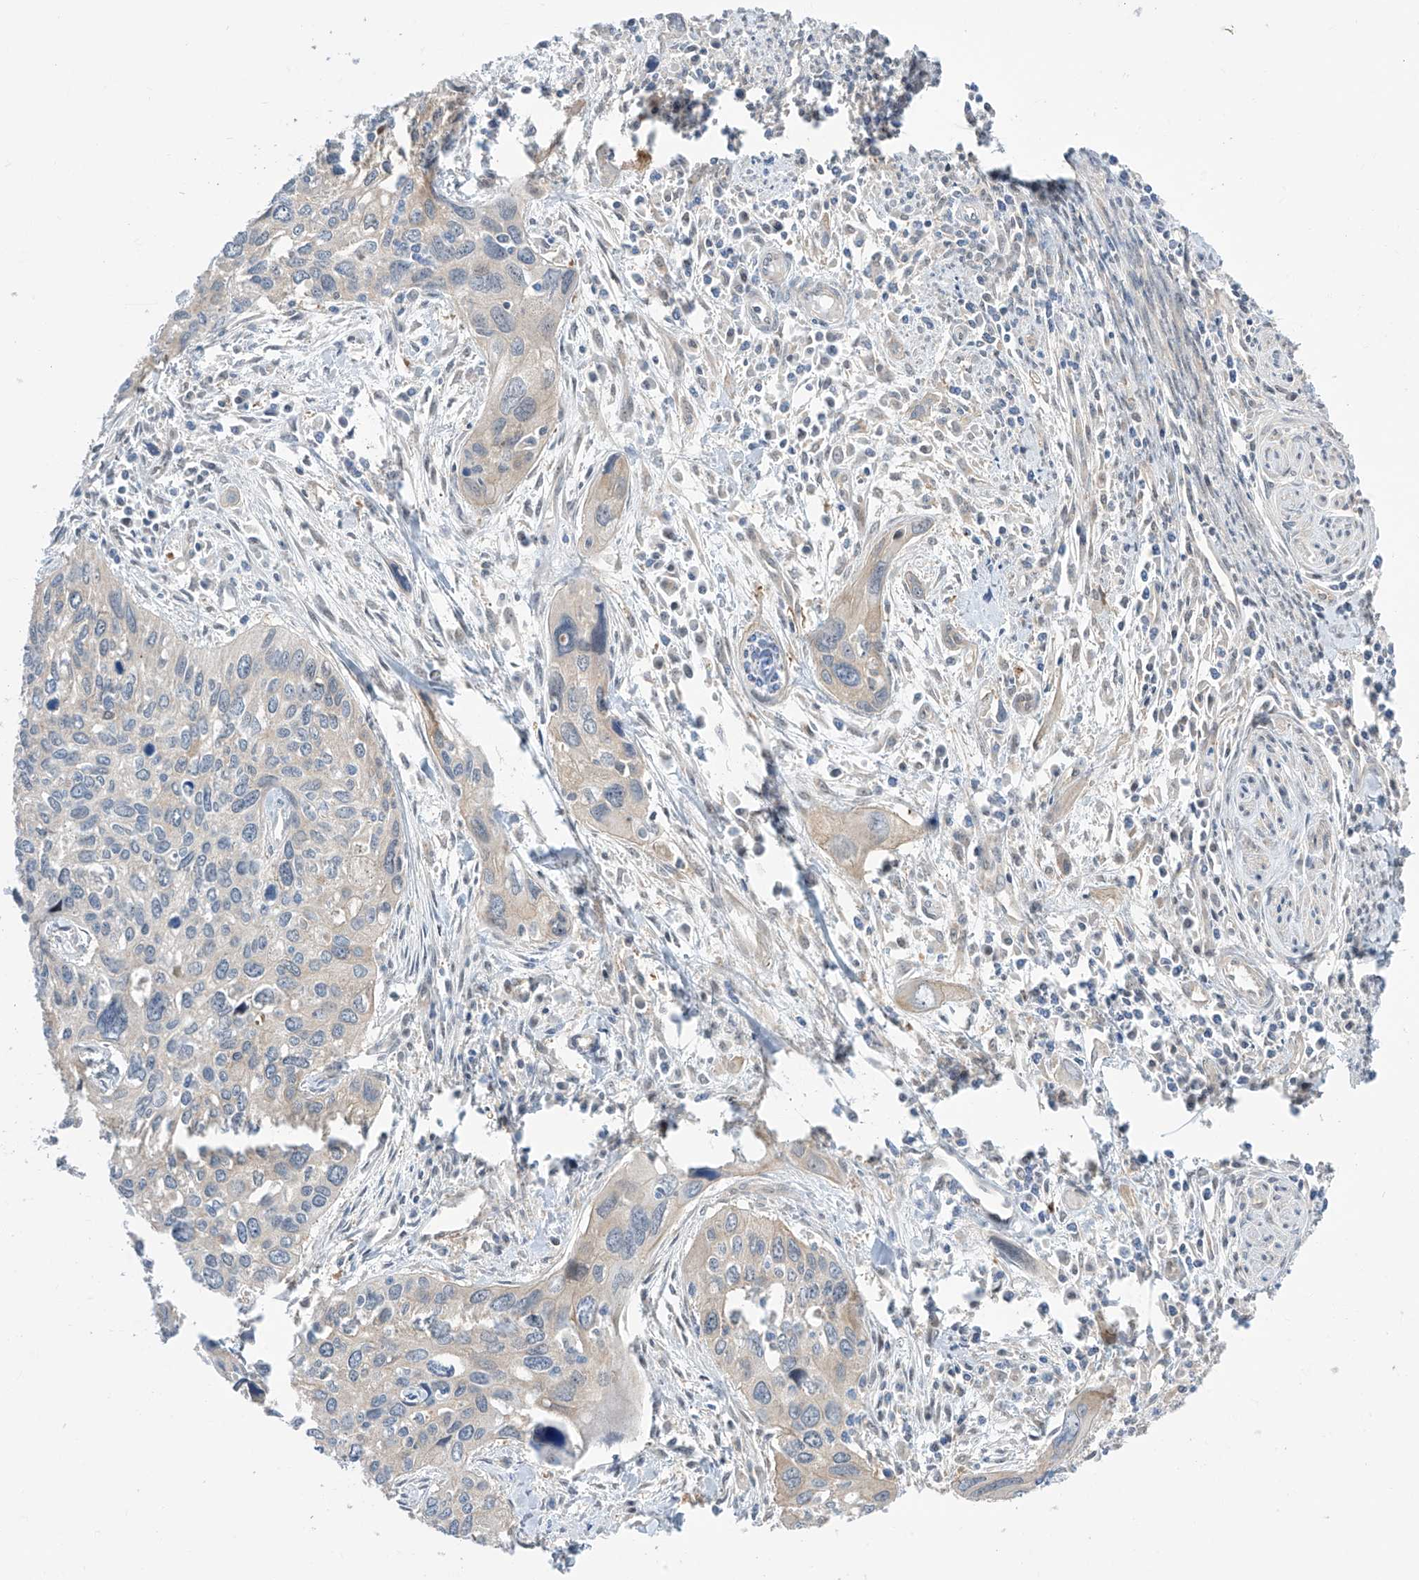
{"staining": {"intensity": "weak", "quantity": "25%-75%", "location": "cytoplasmic/membranous"}, "tissue": "cervical cancer", "cell_type": "Tumor cells", "image_type": "cancer", "snomed": [{"axis": "morphology", "description": "Squamous cell carcinoma, NOS"}, {"axis": "topography", "description": "Cervix"}], "caption": "An IHC image of neoplastic tissue is shown. Protein staining in brown highlights weak cytoplasmic/membranous positivity in cervical cancer (squamous cell carcinoma) within tumor cells. The staining was performed using DAB (3,3'-diaminobenzidine) to visualize the protein expression in brown, while the nuclei were stained in blue with hematoxylin (Magnification: 20x).", "gene": "TTC38", "patient": {"sex": "female", "age": 55}}